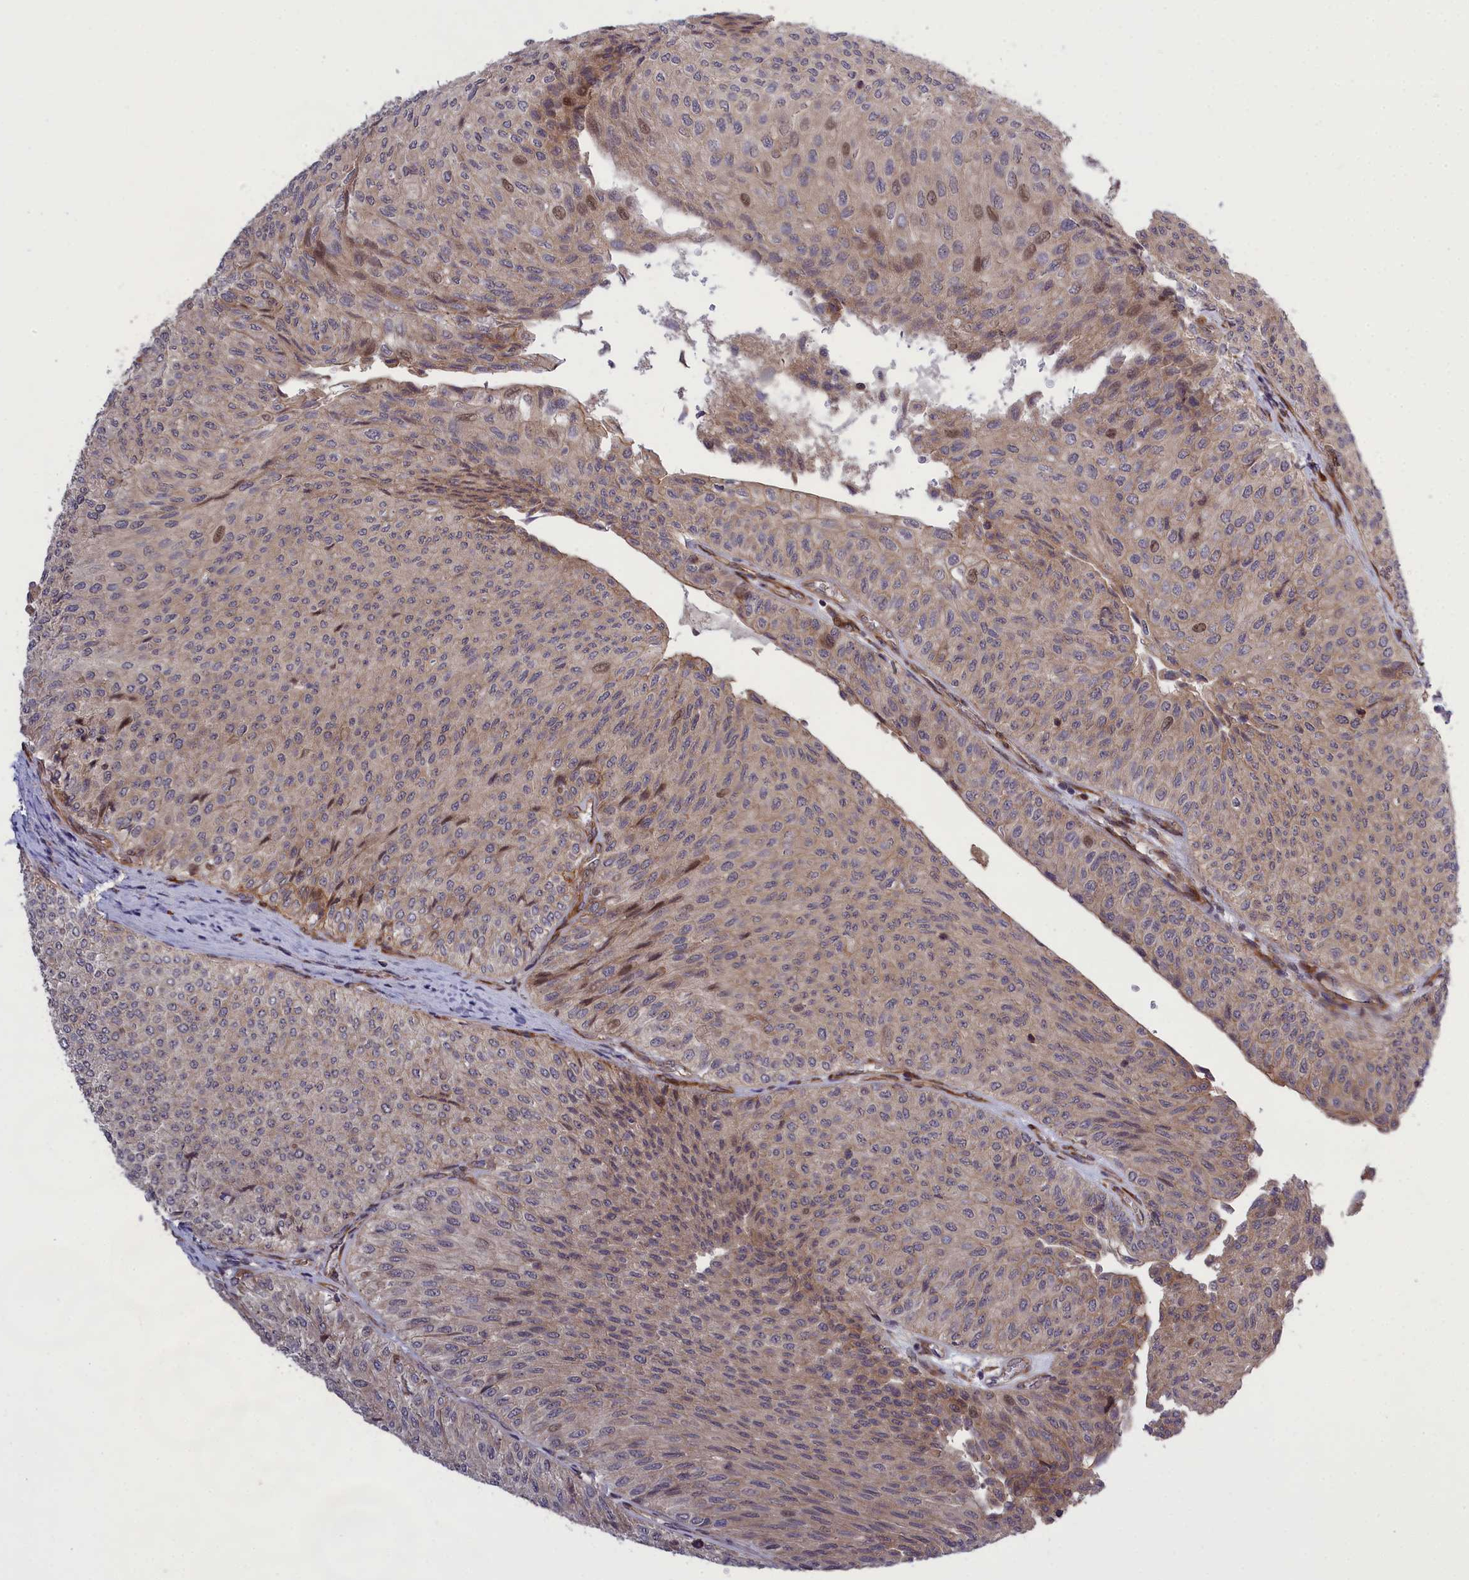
{"staining": {"intensity": "moderate", "quantity": "<25%", "location": "cytoplasmic/membranous,nuclear"}, "tissue": "urothelial cancer", "cell_type": "Tumor cells", "image_type": "cancer", "snomed": [{"axis": "morphology", "description": "Urothelial carcinoma, Low grade"}, {"axis": "topography", "description": "Urinary bladder"}], "caption": "Immunohistochemical staining of low-grade urothelial carcinoma displays moderate cytoplasmic/membranous and nuclear protein staining in approximately <25% of tumor cells.", "gene": "DDX60L", "patient": {"sex": "male", "age": 78}}